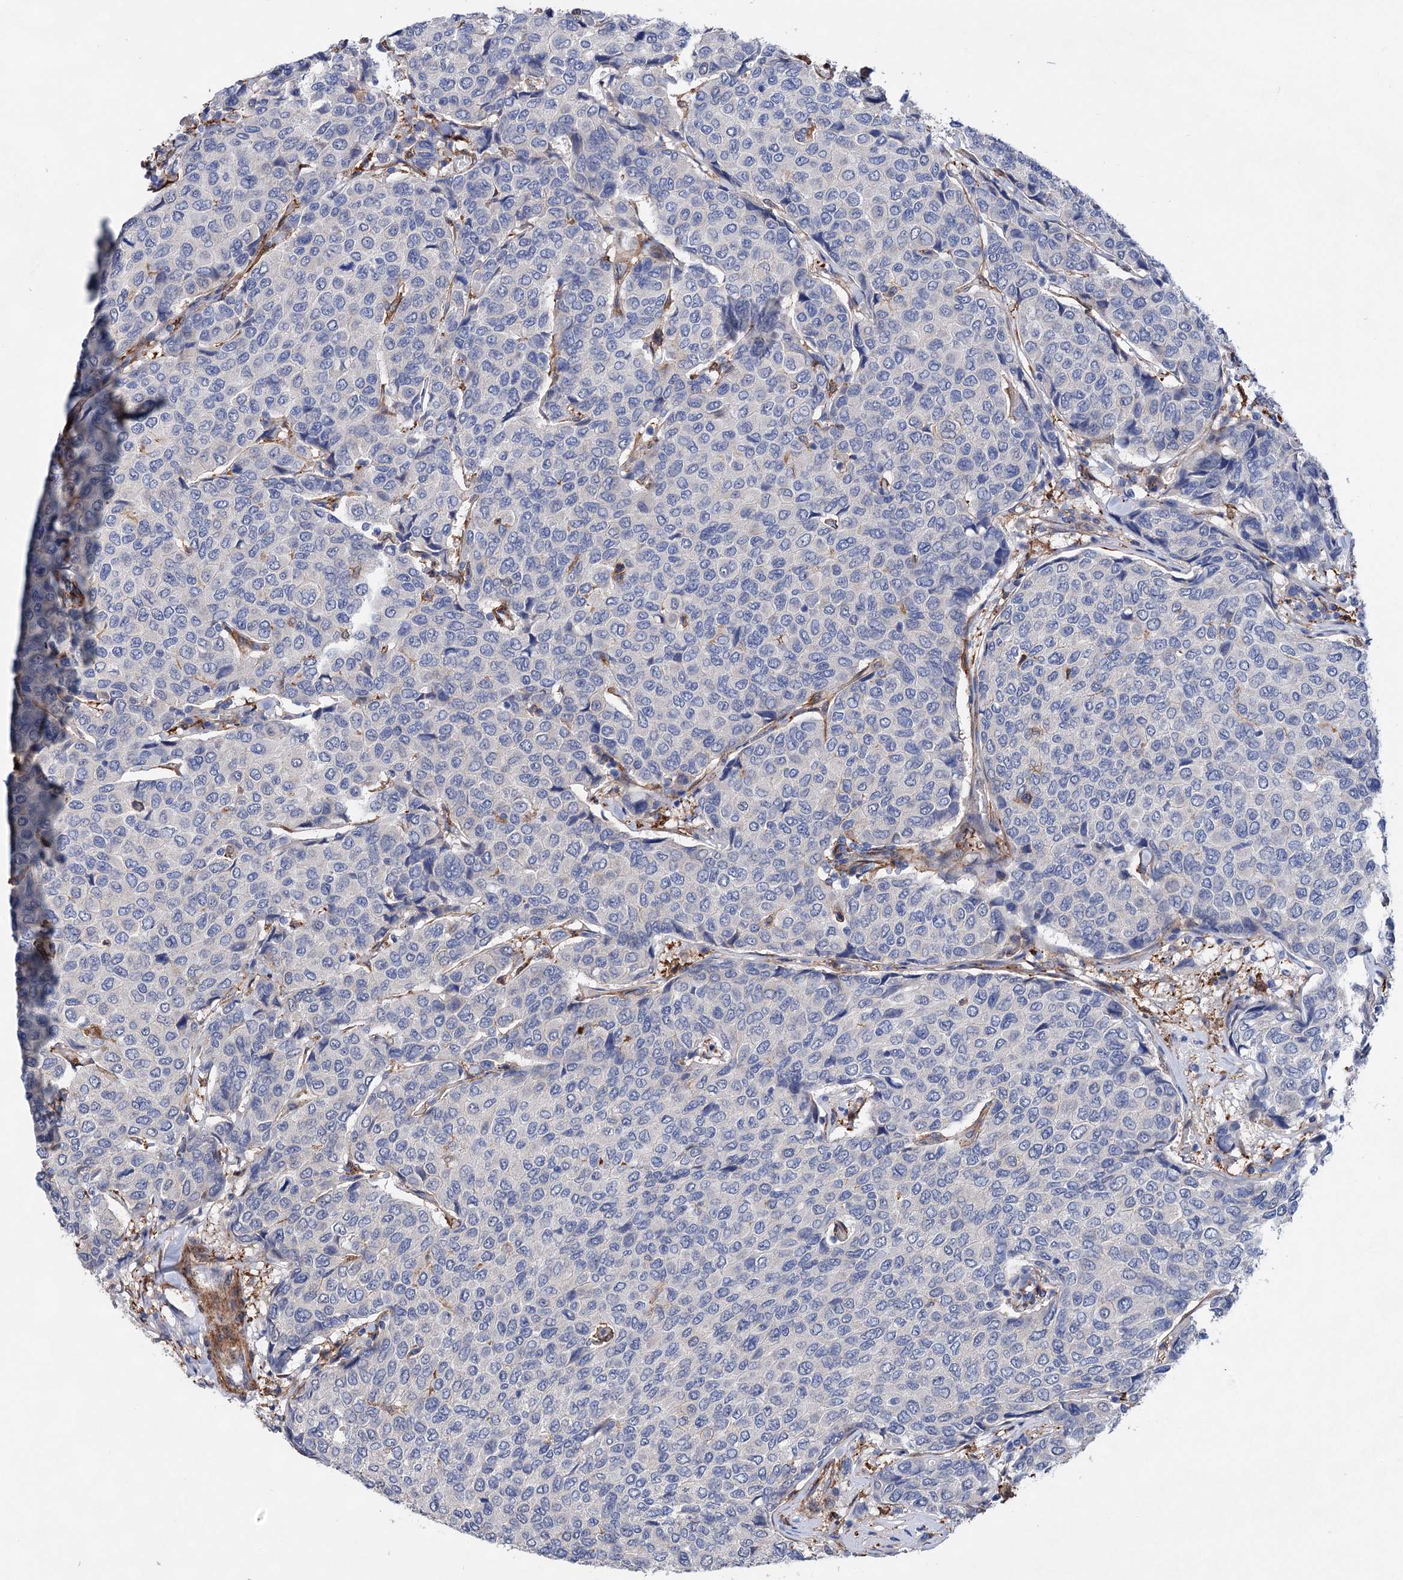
{"staining": {"intensity": "negative", "quantity": "none", "location": "none"}, "tissue": "breast cancer", "cell_type": "Tumor cells", "image_type": "cancer", "snomed": [{"axis": "morphology", "description": "Duct carcinoma"}, {"axis": "topography", "description": "Breast"}], "caption": "High magnification brightfield microscopy of breast cancer (invasive ductal carcinoma) stained with DAB (brown) and counterstained with hematoxylin (blue): tumor cells show no significant positivity. The staining was performed using DAB to visualize the protein expression in brown, while the nuclei were stained in blue with hematoxylin (Magnification: 20x).", "gene": "TMTC3", "patient": {"sex": "female", "age": 55}}